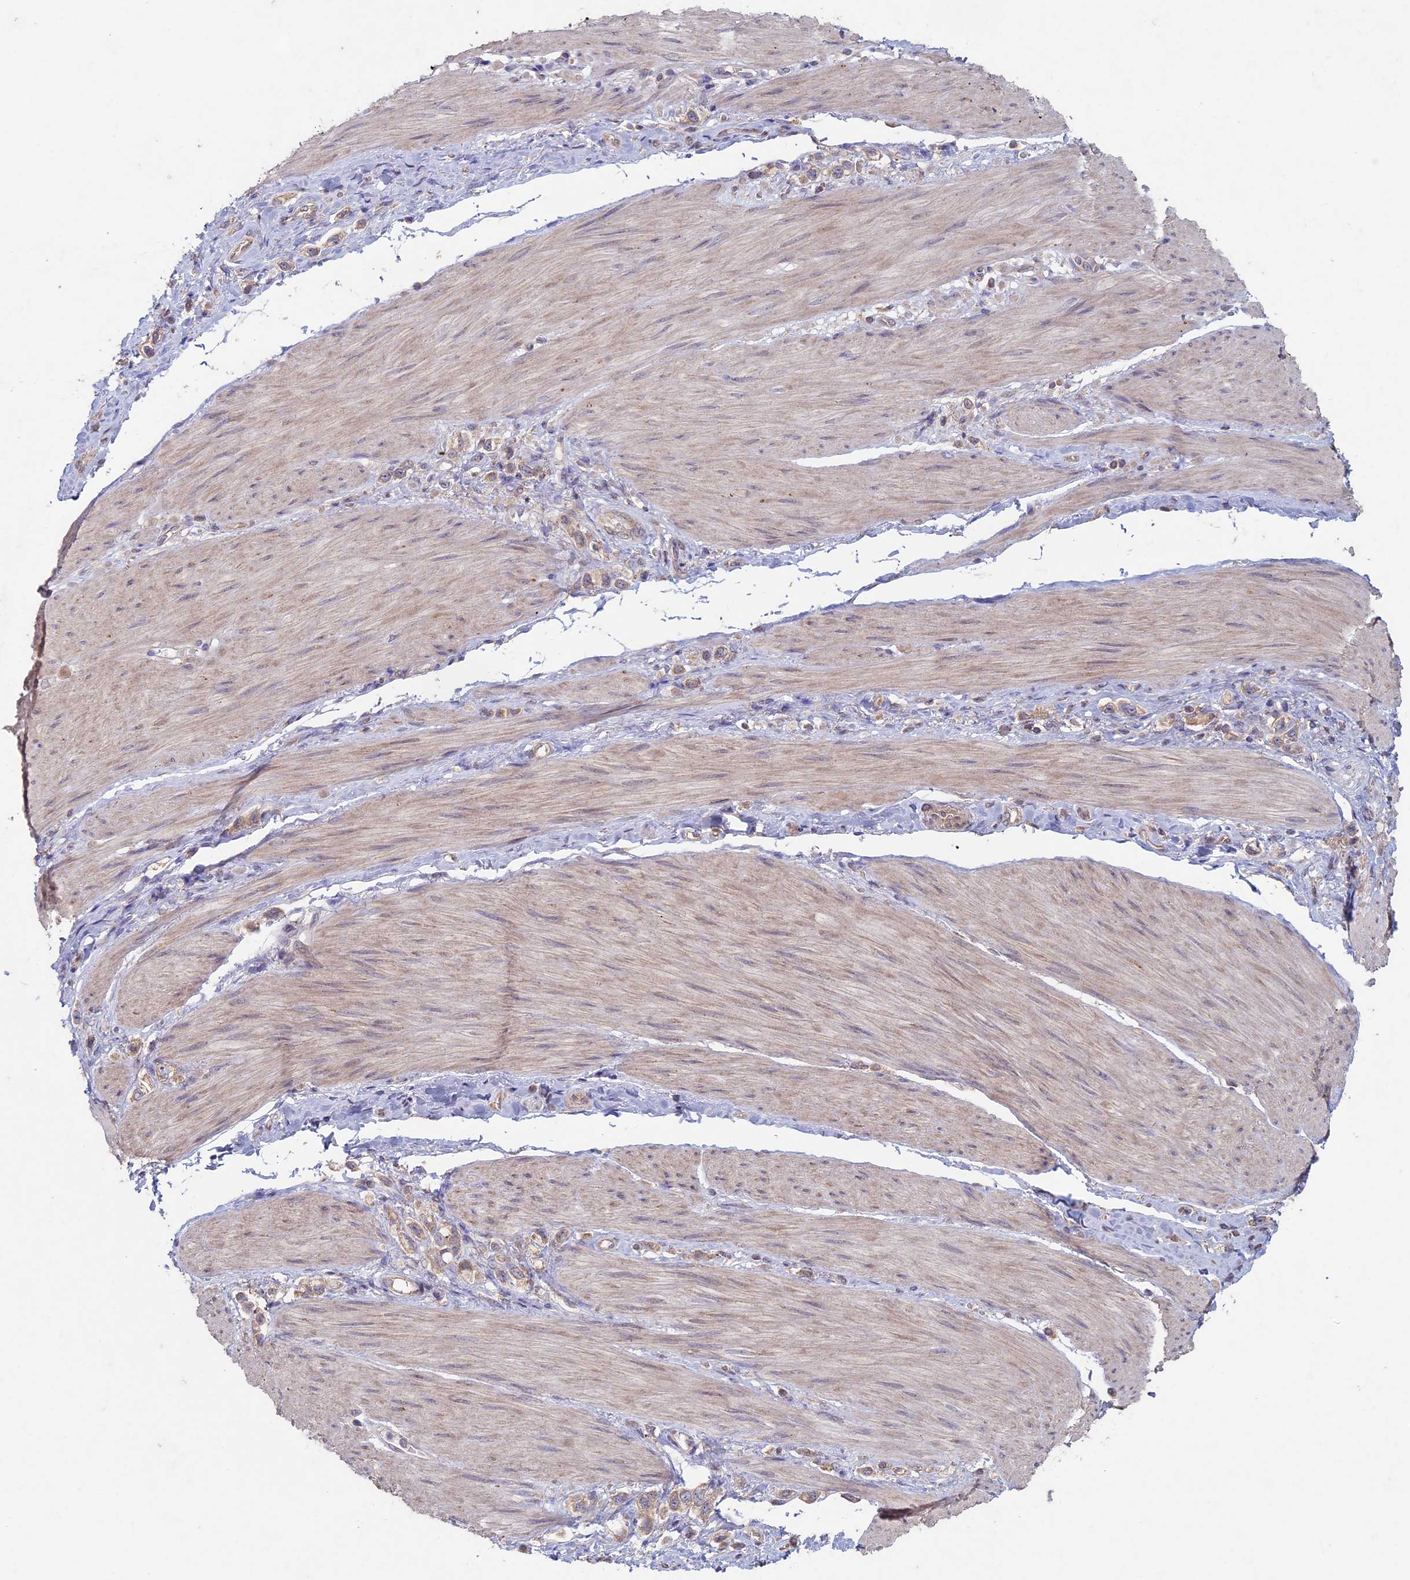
{"staining": {"intensity": "weak", "quantity": "25%-75%", "location": "cytoplasmic/membranous"}, "tissue": "stomach cancer", "cell_type": "Tumor cells", "image_type": "cancer", "snomed": [{"axis": "morphology", "description": "Adenocarcinoma, NOS"}, {"axis": "topography", "description": "Stomach"}], "caption": "IHC histopathology image of neoplastic tissue: human stomach cancer stained using IHC displays low levels of weak protein expression localized specifically in the cytoplasmic/membranous of tumor cells, appearing as a cytoplasmic/membranous brown color.", "gene": "RCCD1", "patient": {"sex": "female", "age": 65}}